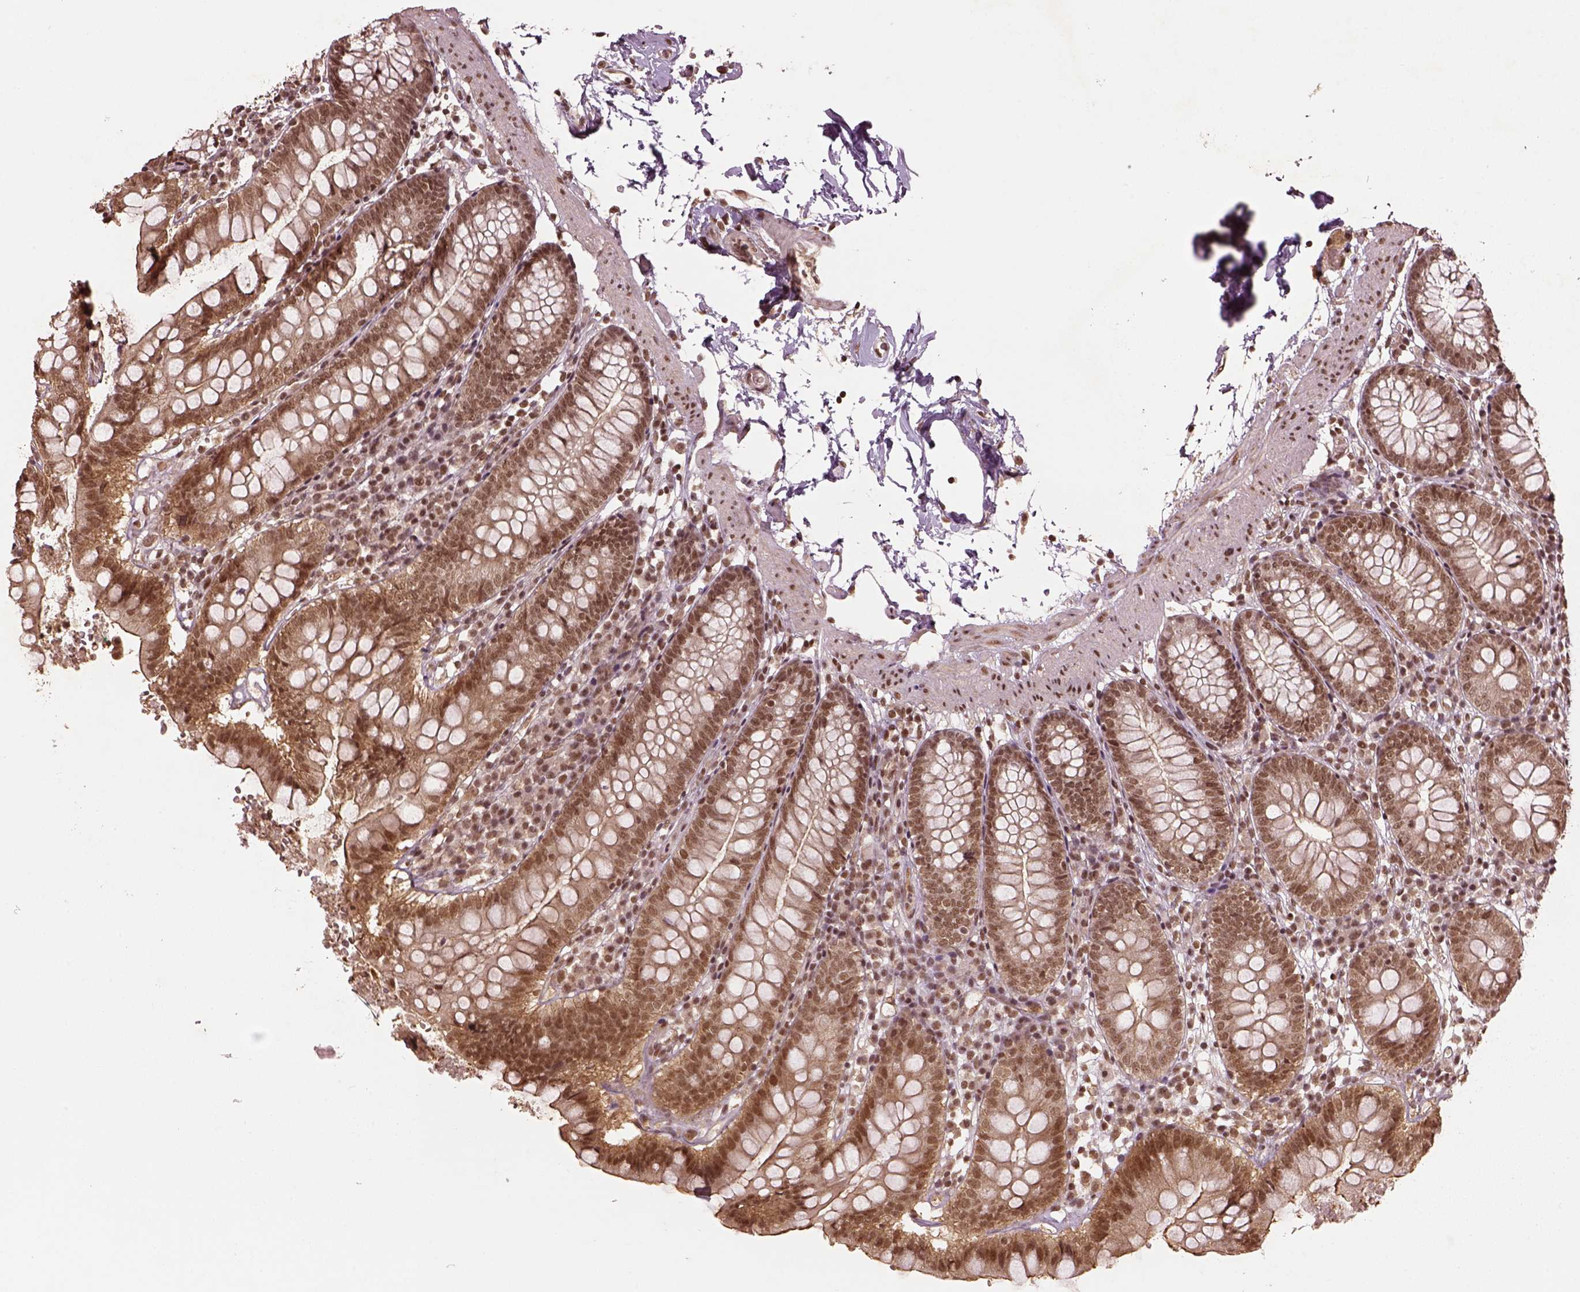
{"staining": {"intensity": "moderate", "quantity": ">75%", "location": "nuclear"}, "tissue": "small intestine", "cell_type": "Glandular cells", "image_type": "normal", "snomed": [{"axis": "morphology", "description": "Normal tissue, NOS"}, {"axis": "topography", "description": "Small intestine"}], "caption": "This photomicrograph exhibits immunohistochemistry staining of benign small intestine, with medium moderate nuclear staining in approximately >75% of glandular cells.", "gene": "BRD9", "patient": {"sex": "female", "age": 90}}